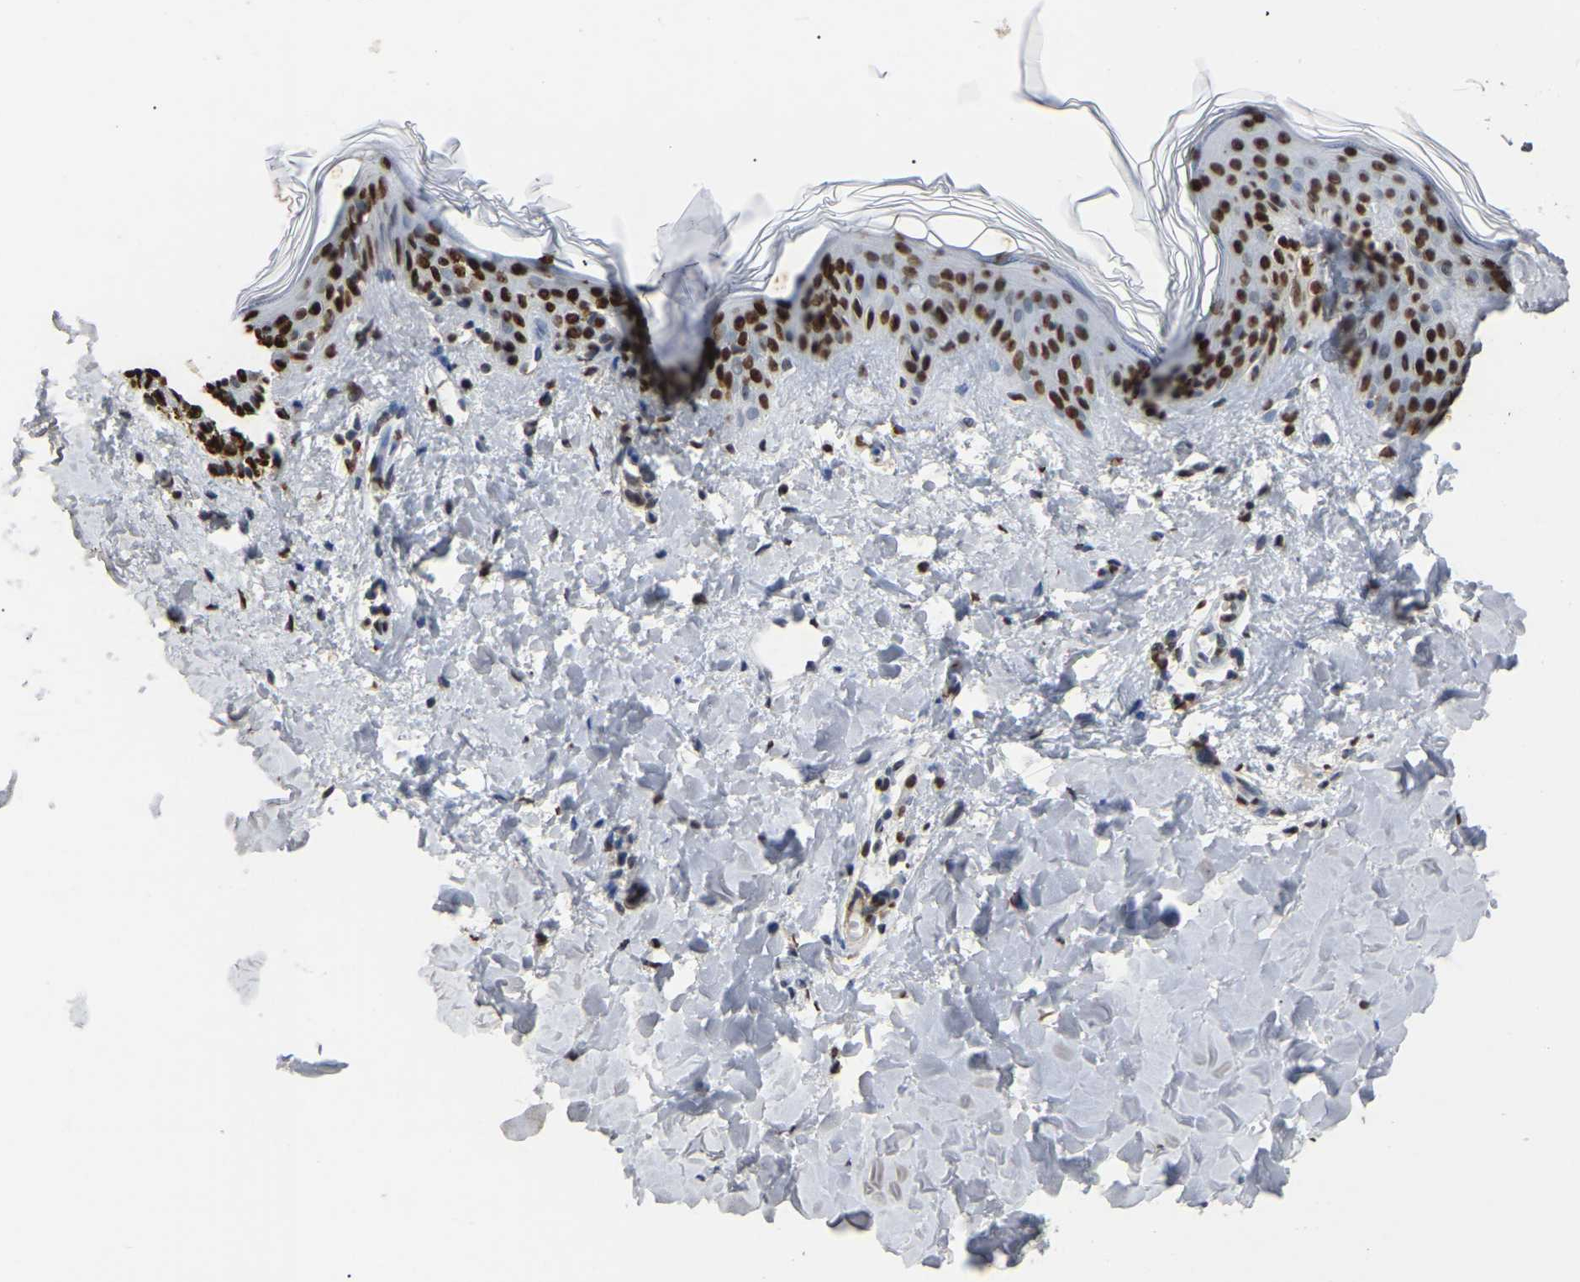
{"staining": {"intensity": "moderate", "quantity": ">75%", "location": "nuclear"}, "tissue": "skin", "cell_type": "Fibroblasts", "image_type": "normal", "snomed": [{"axis": "morphology", "description": "Normal tissue, NOS"}, {"axis": "topography", "description": "Skin"}], "caption": "A medium amount of moderate nuclear staining is present in about >75% of fibroblasts in normal skin.", "gene": "RBL2", "patient": {"sex": "female", "age": 17}}